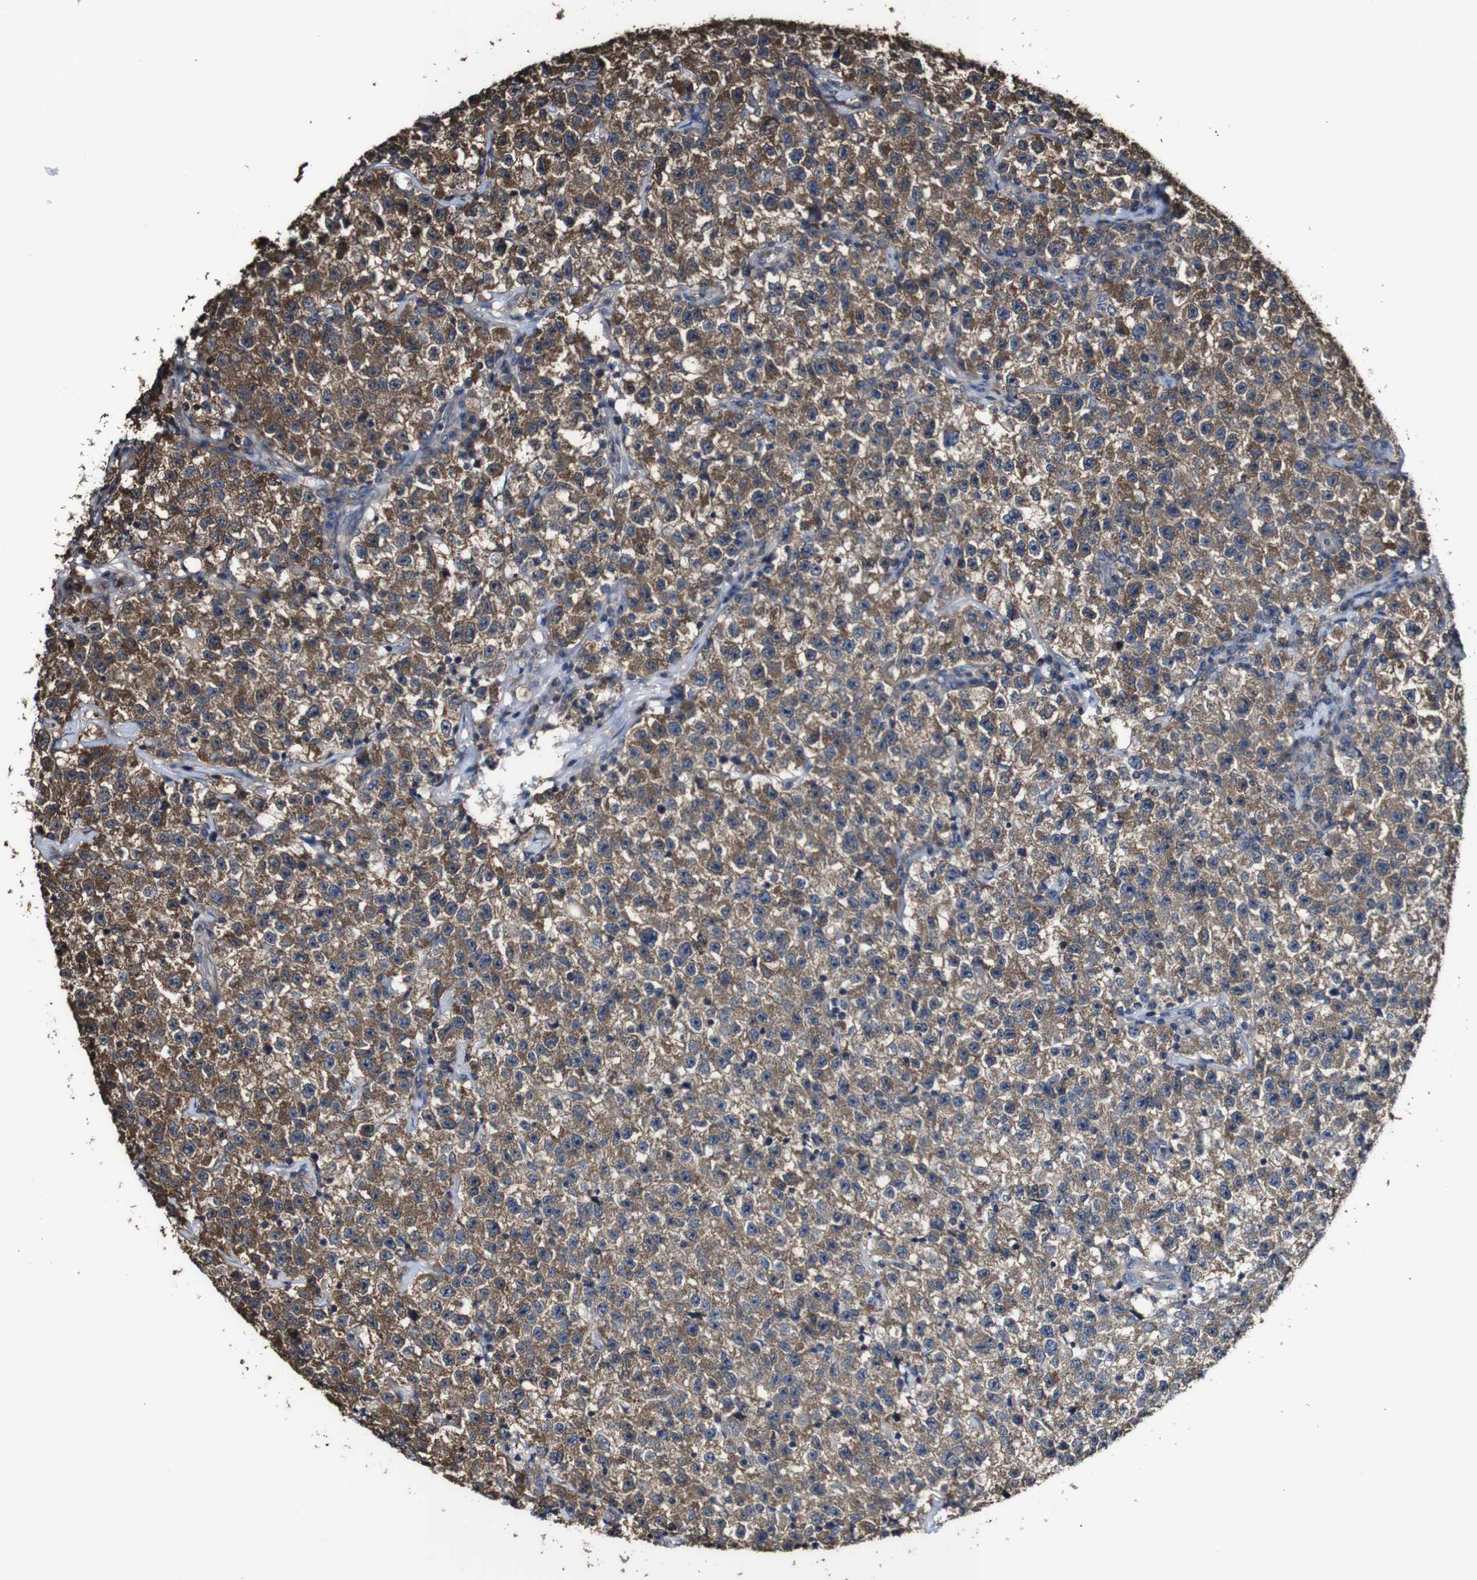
{"staining": {"intensity": "moderate", "quantity": ">75%", "location": "cytoplasmic/membranous"}, "tissue": "testis cancer", "cell_type": "Tumor cells", "image_type": "cancer", "snomed": [{"axis": "morphology", "description": "Seminoma, NOS"}, {"axis": "topography", "description": "Testis"}], "caption": "DAB immunohistochemical staining of testis cancer (seminoma) displays moderate cytoplasmic/membranous protein staining in approximately >75% of tumor cells. Immunohistochemistry stains the protein of interest in brown and the nuclei are stained blue.", "gene": "PTPRR", "patient": {"sex": "male", "age": 22}}